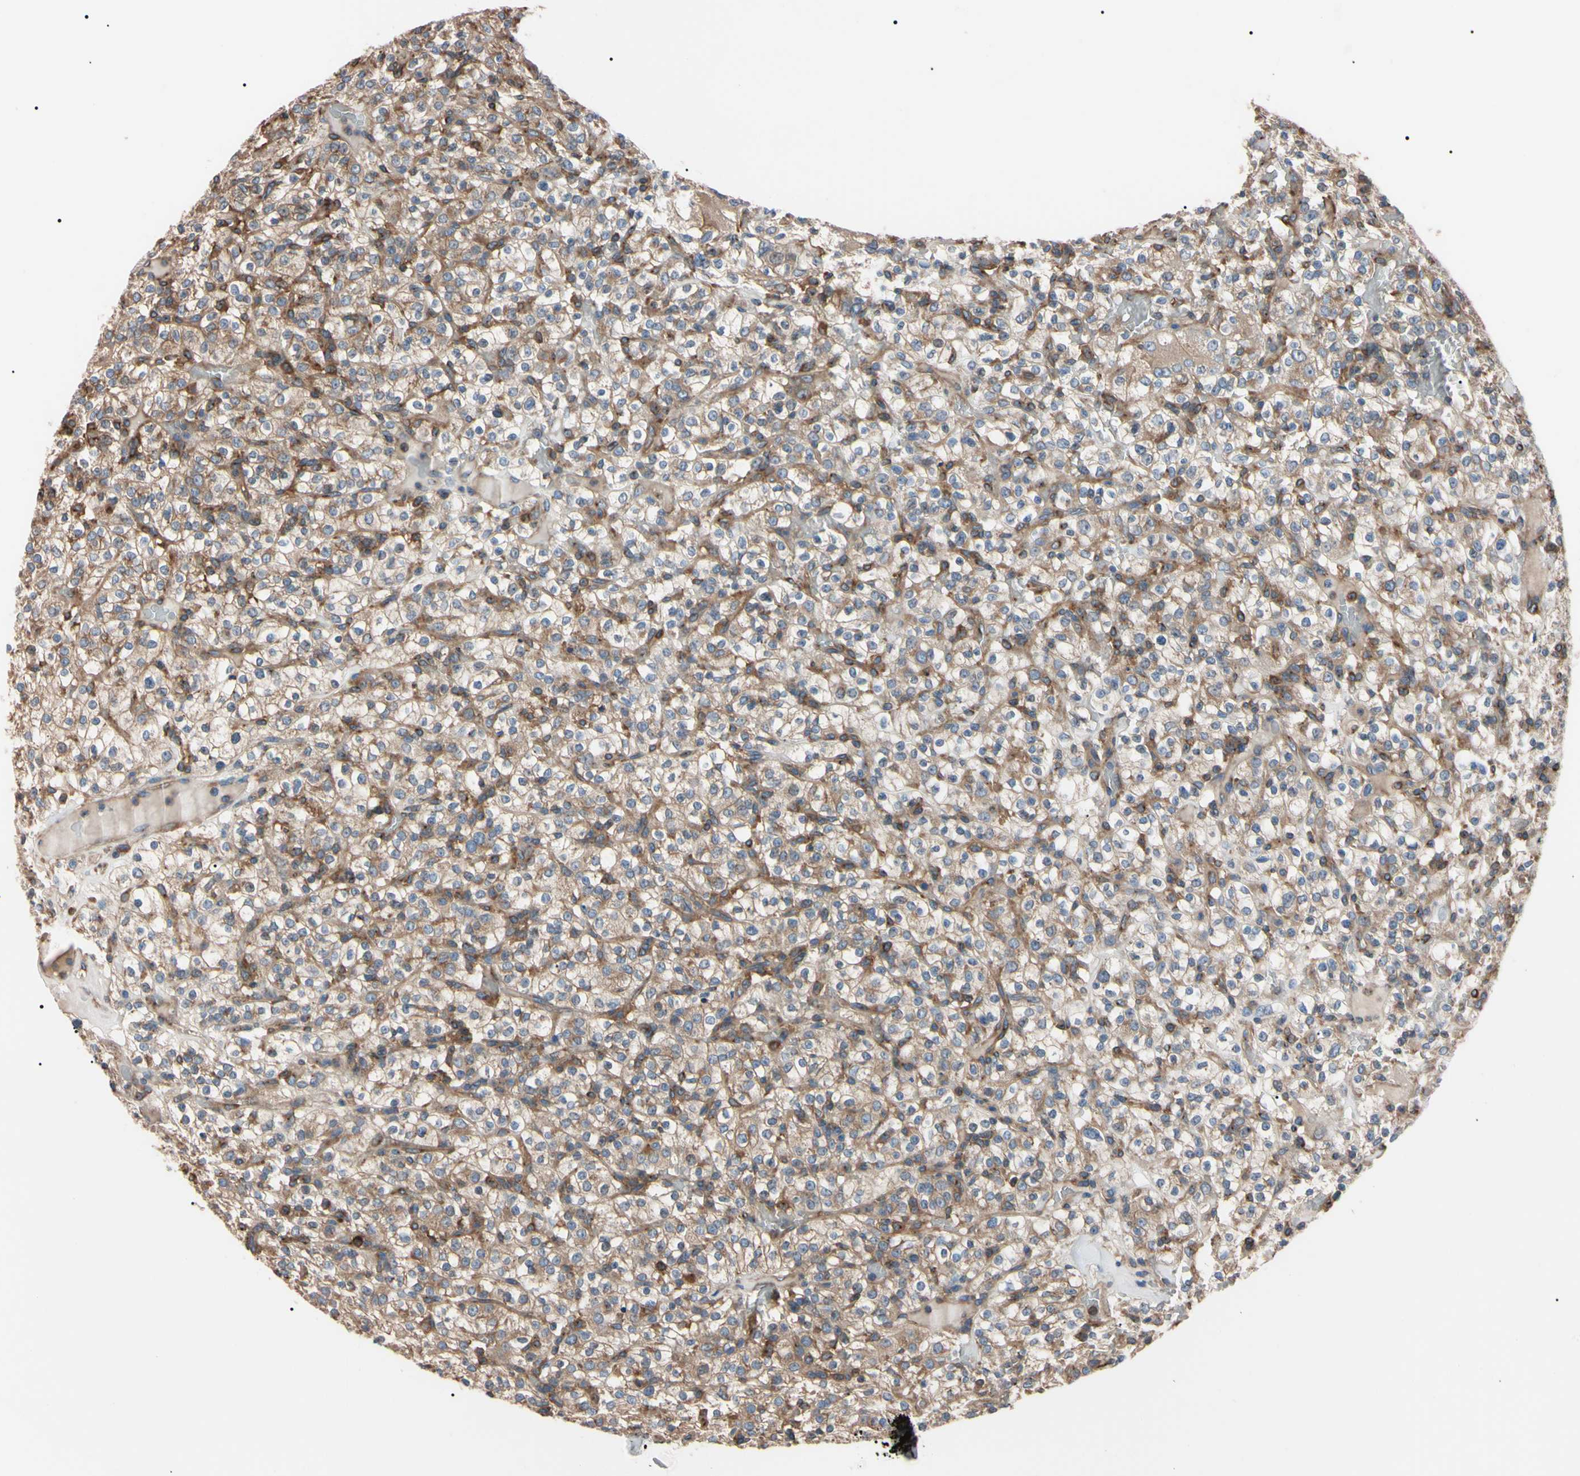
{"staining": {"intensity": "weak", "quantity": "<25%", "location": "cytoplasmic/membranous"}, "tissue": "renal cancer", "cell_type": "Tumor cells", "image_type": "cancer", "snomed": [{"axis": "morphology", "description": "Normal tissue, NOS"}, {"axis": "morphology", "description": "Adenocarcinoma, NOS"}, {"axis": "topography", "description": "Kidney"}], "caption": "DAB immunohistochemical staining of human renal cancer (adenocarcinoma) exhibits no significant expression in tumor cells.", "gene": "PRKACA", "patient": {"sex": "female", "age": 72}}